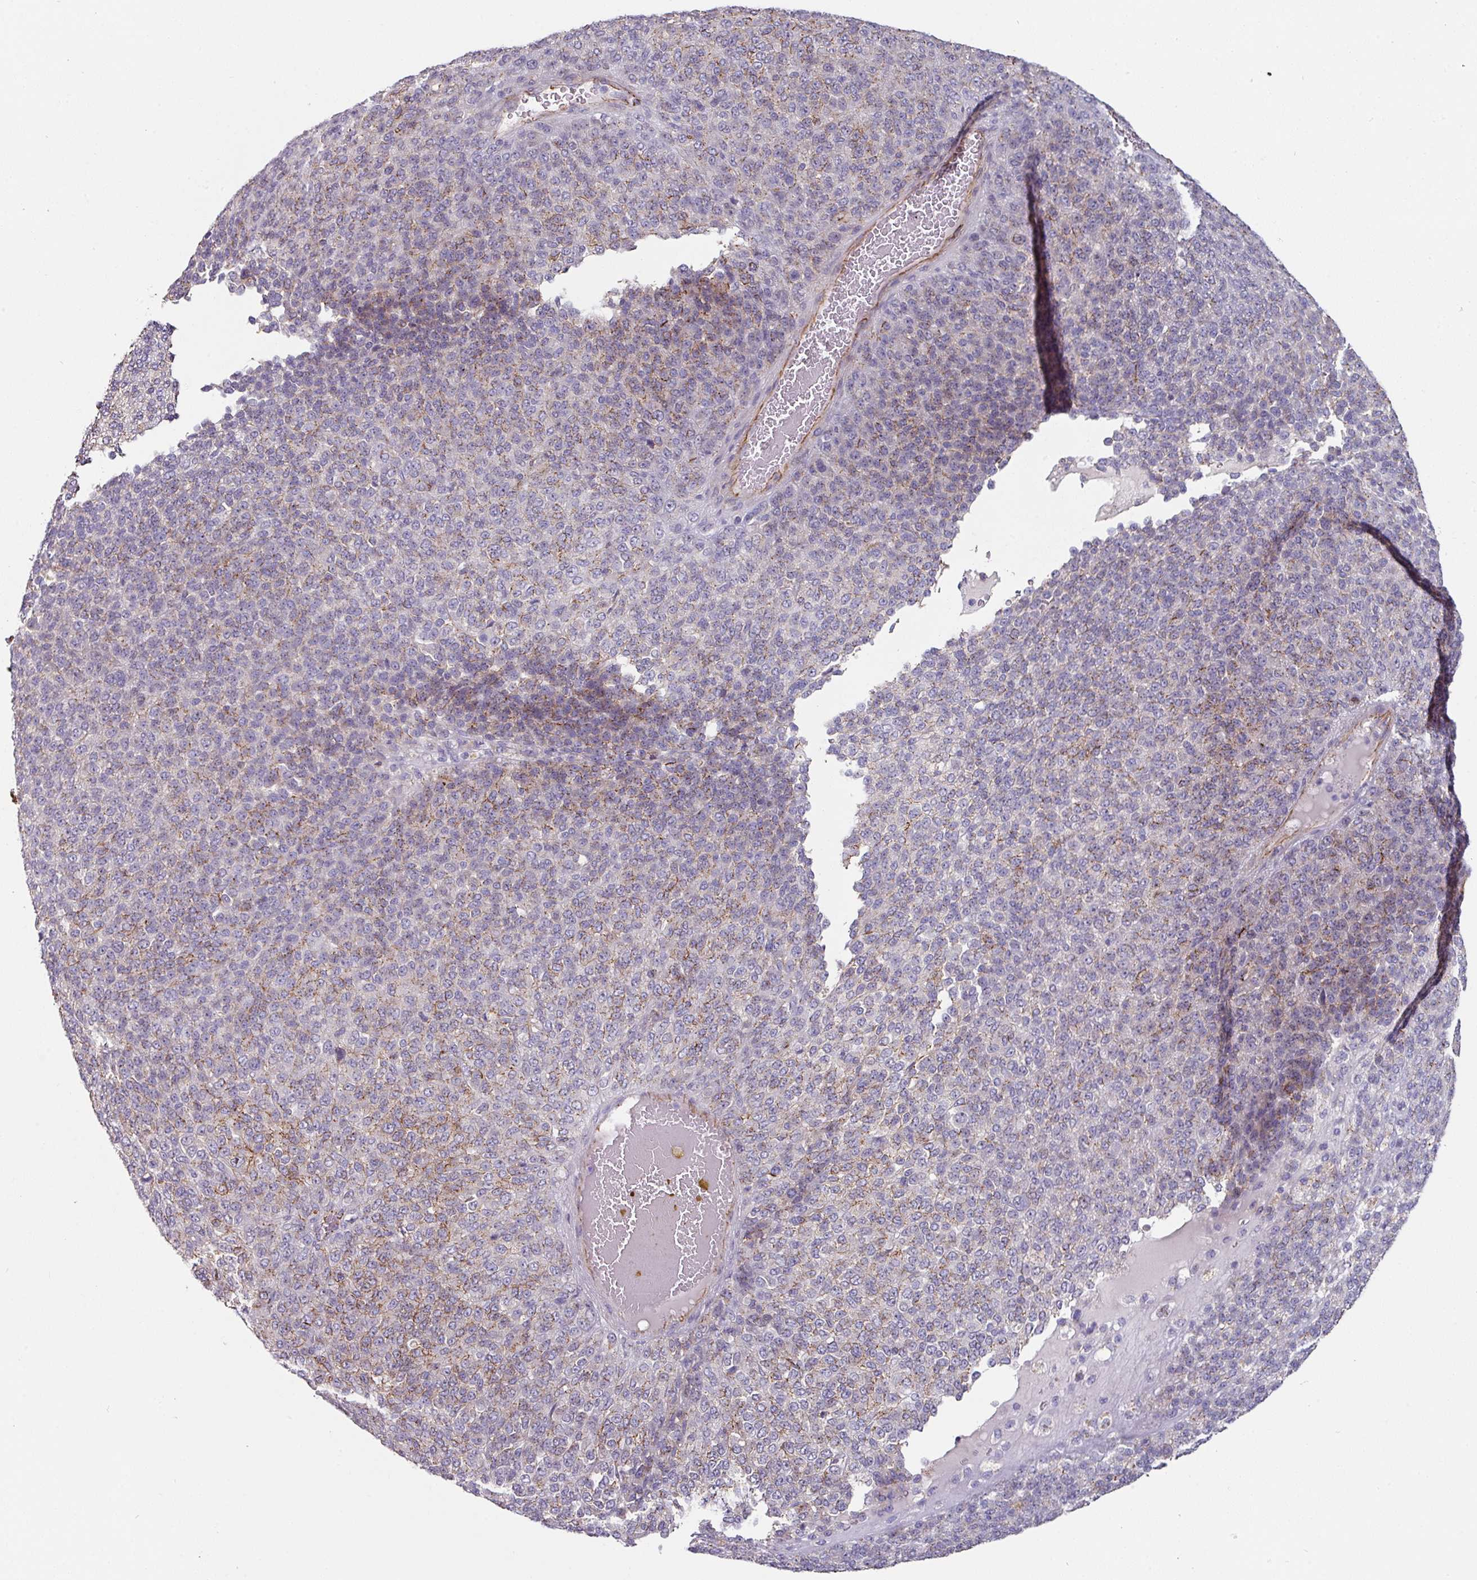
{"staining": {"intensity": "moderate", "quantity": "25%-75%", "location": "cytoplasmic/membranous"}, "tissue": "melanoma", "cell_type": "Tumor cells", "image_type": "cancer", "snomed": [{"axis": "morphology", "description": "Malignant melanoma, Metastatic site"}, {"axis": "topography", "description": "Brain"}], "caption": "This is an image of immunohistochemistry staining of malignant melanoma (metastatic site), which shows moderate expression in the cytoplasmic/membranous of tumor cells.", "gene": "JUP", "patient": {"sex": "female", "age": 56}}